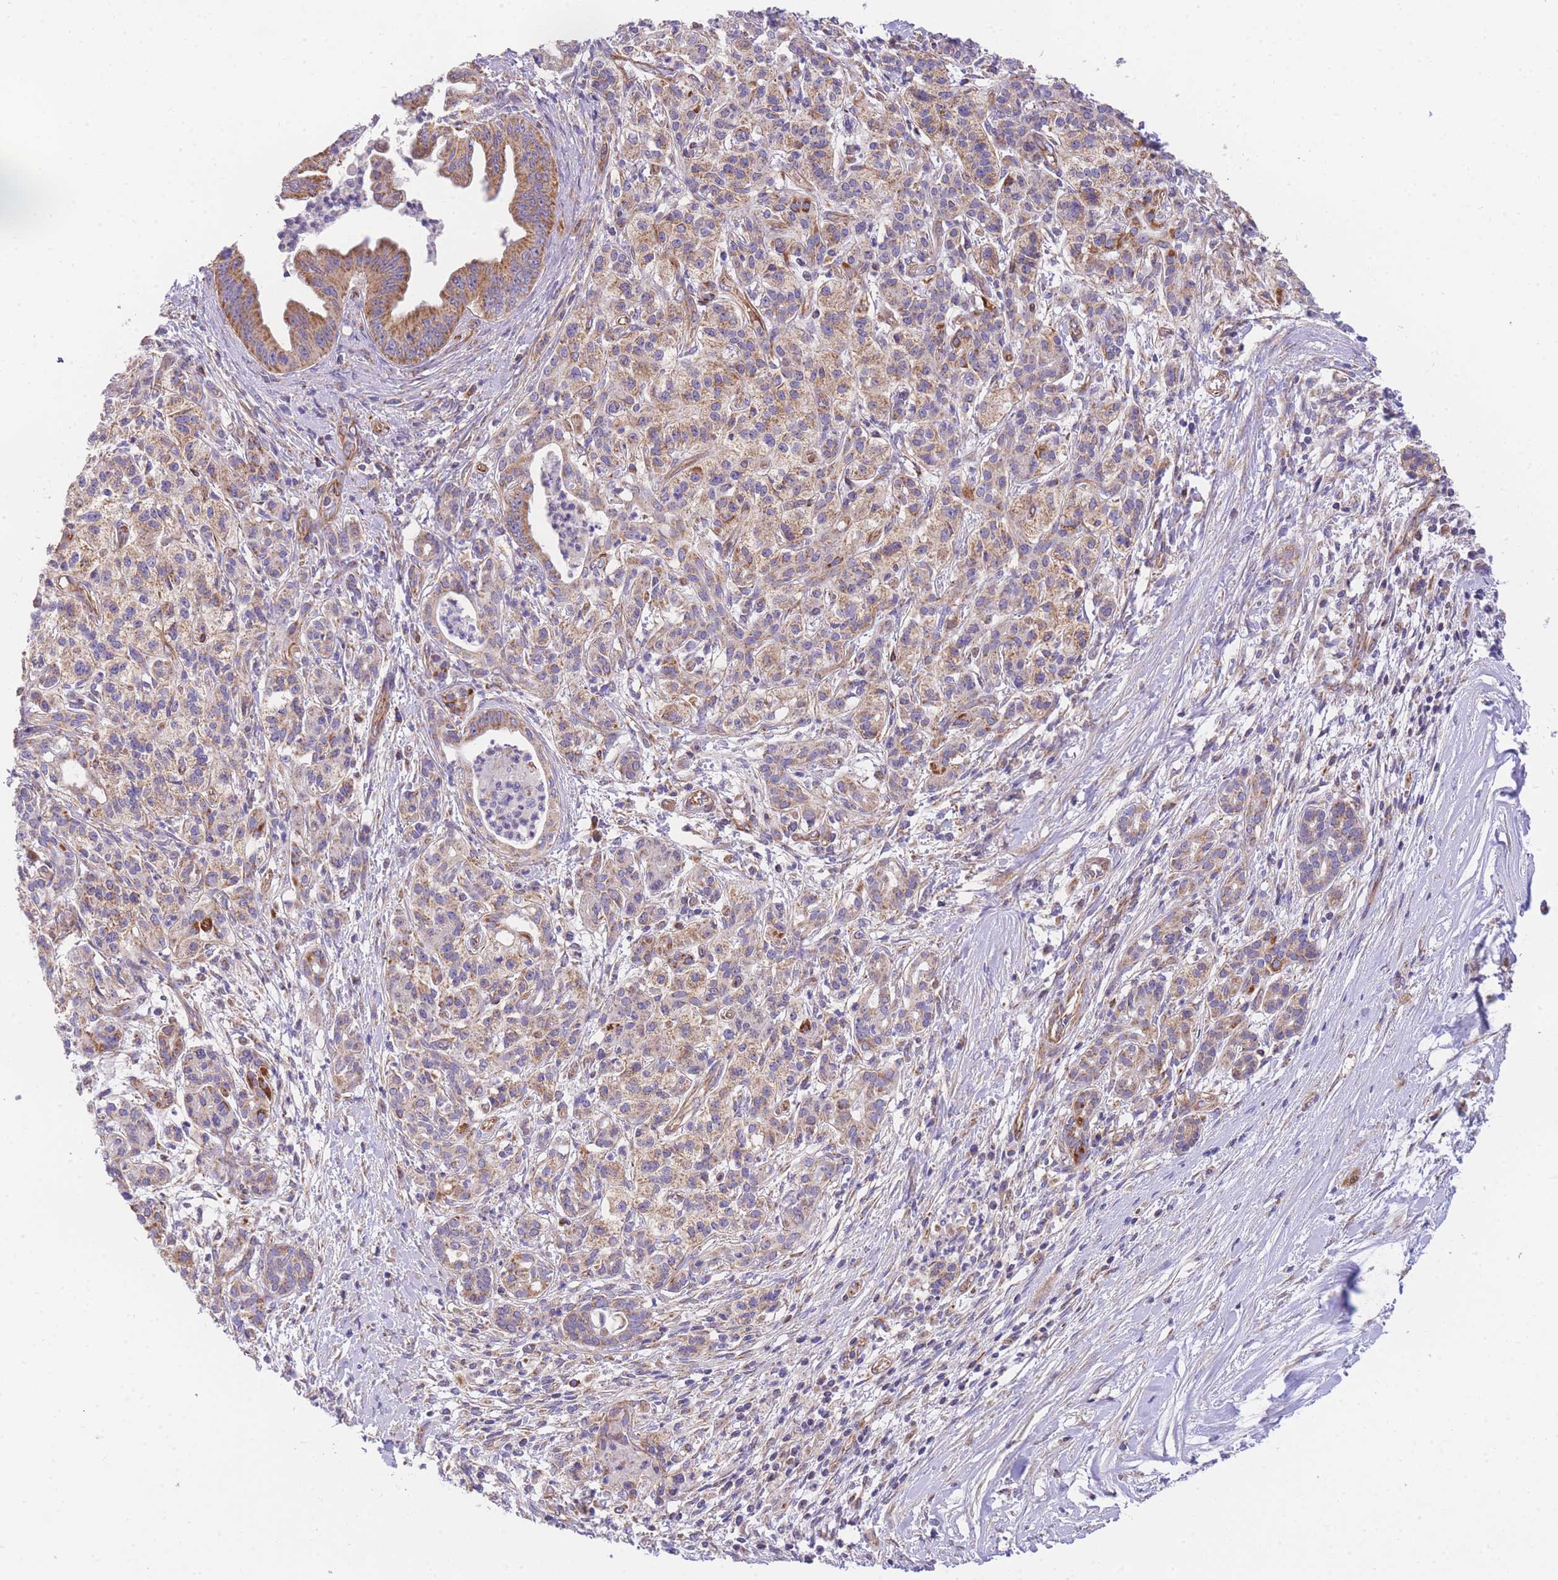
{"staining": {"intensity": "moderate", "quantity": ">75%", "location": "cytoplasmic/membranous"}, "tissue": "pancreatic cancer", "cell_type": "Tumor cells", "image_type": "cancer", "snomed": [{"axis": "morphology", "description": "Adenocarcinoma, NOS"}, {"axis": "topography", "description": "Pancreas"}], "caption": "Brown immunohistochemical staining in pancreatic cancer demonstrates moderate cytoplasmic/membranous staining in approximately >75% of tumor cells.", "gene": "MTRES1", "patient": {"sex": "male", "age": 58}}